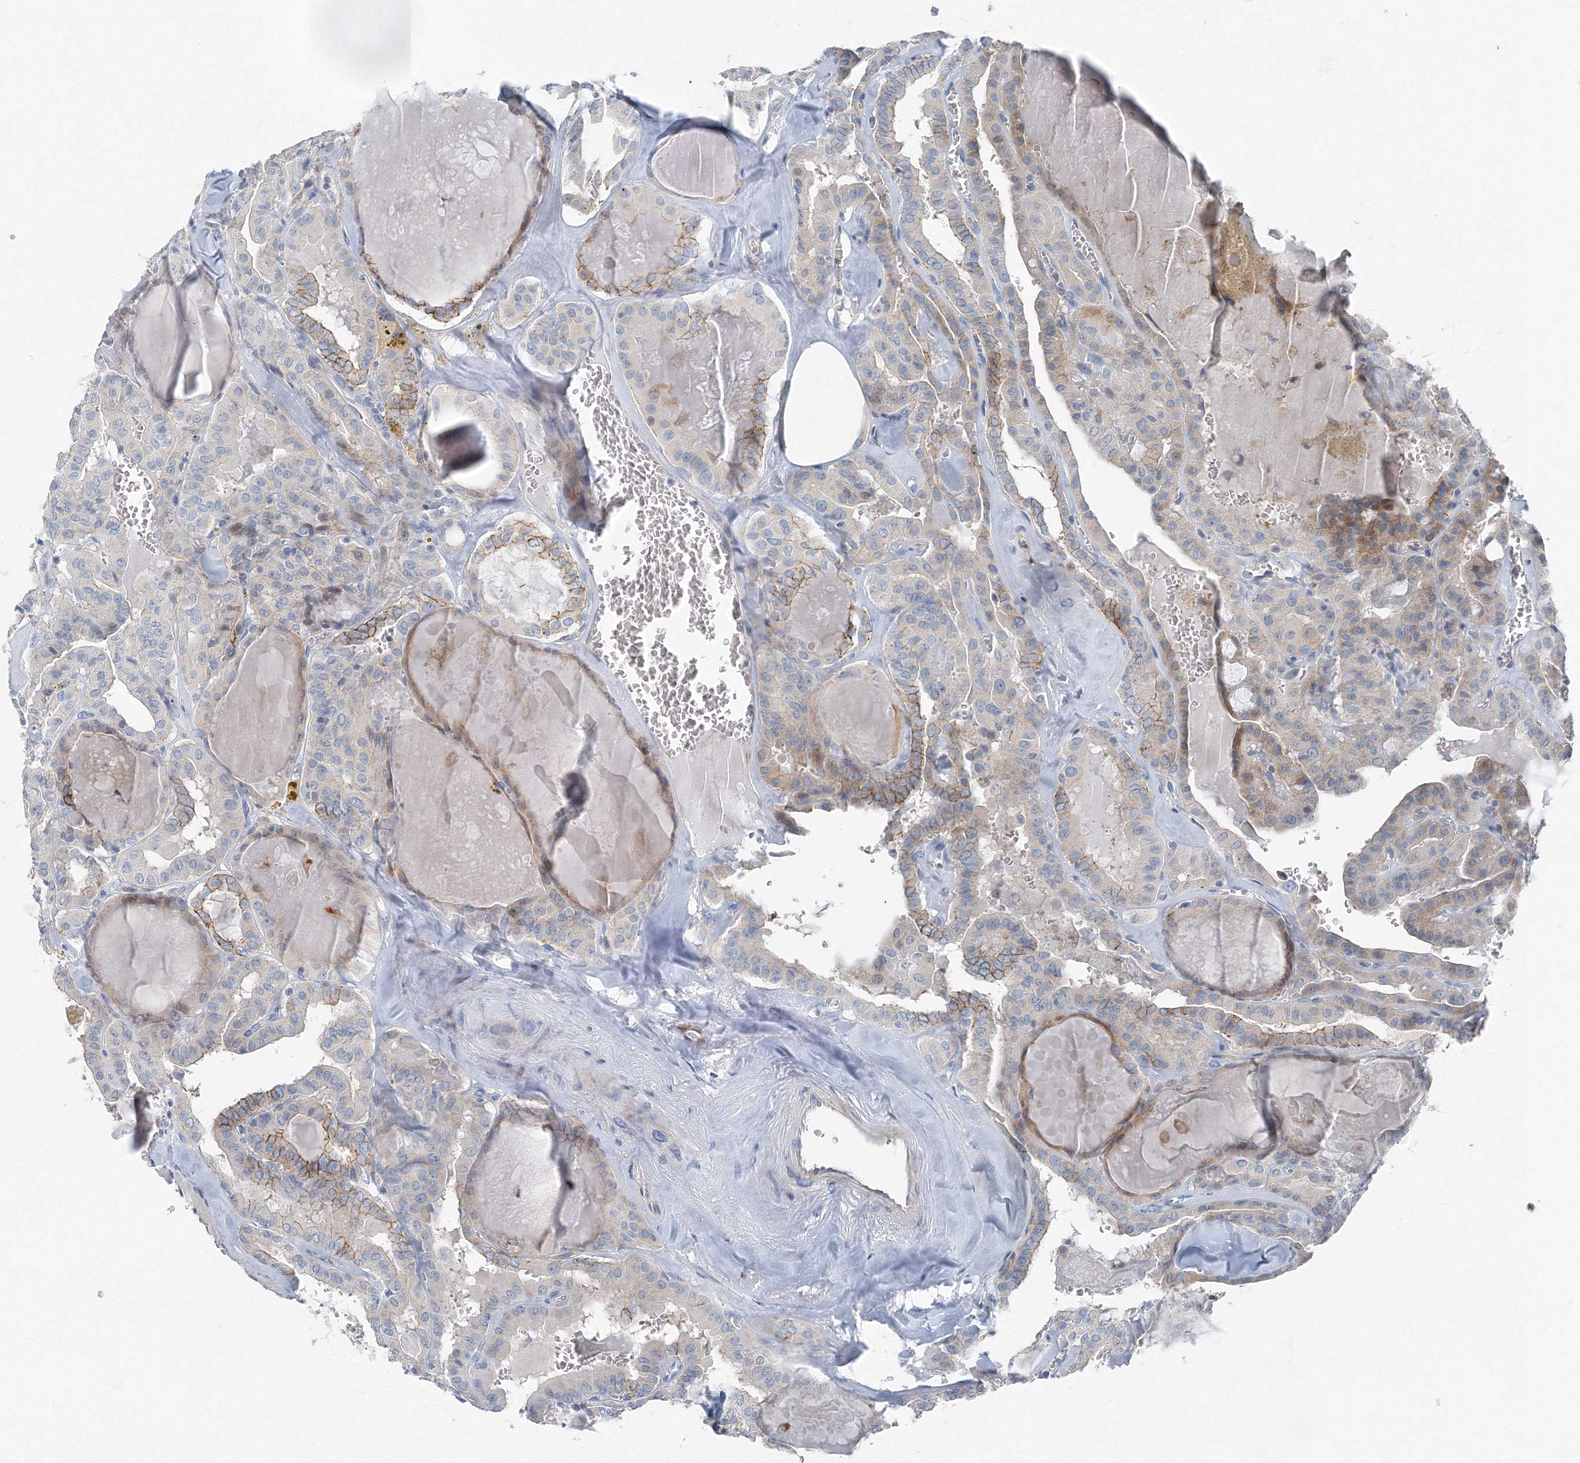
{"staining": {"intensity": "moderate", "quantity": "<25%", "location": "cytoplasmic/membranous"}, "tissue": "thyroid cancer", "cell_type": "Tumor cells", "image_type": "cancer", "snomed": [{"axis": "morphology", "description": "Papillary adenocarcinoma, NOS"}, {"axis": "topography", "description": "Thyroid gland"}], "caption": "Immunohistochemical staining of human papillary adenocarcinoma (thyroid) reveals low levels of moderate cytoplasmic/membranous expression in approximately <25% of tumor cells. The staining was performed using DAB, with brown indicating positive protein expression. Nuclei are stained blue with hematoxylin.", "gene": "AASDH", "patient": {"sex": "male", "age": 52}}